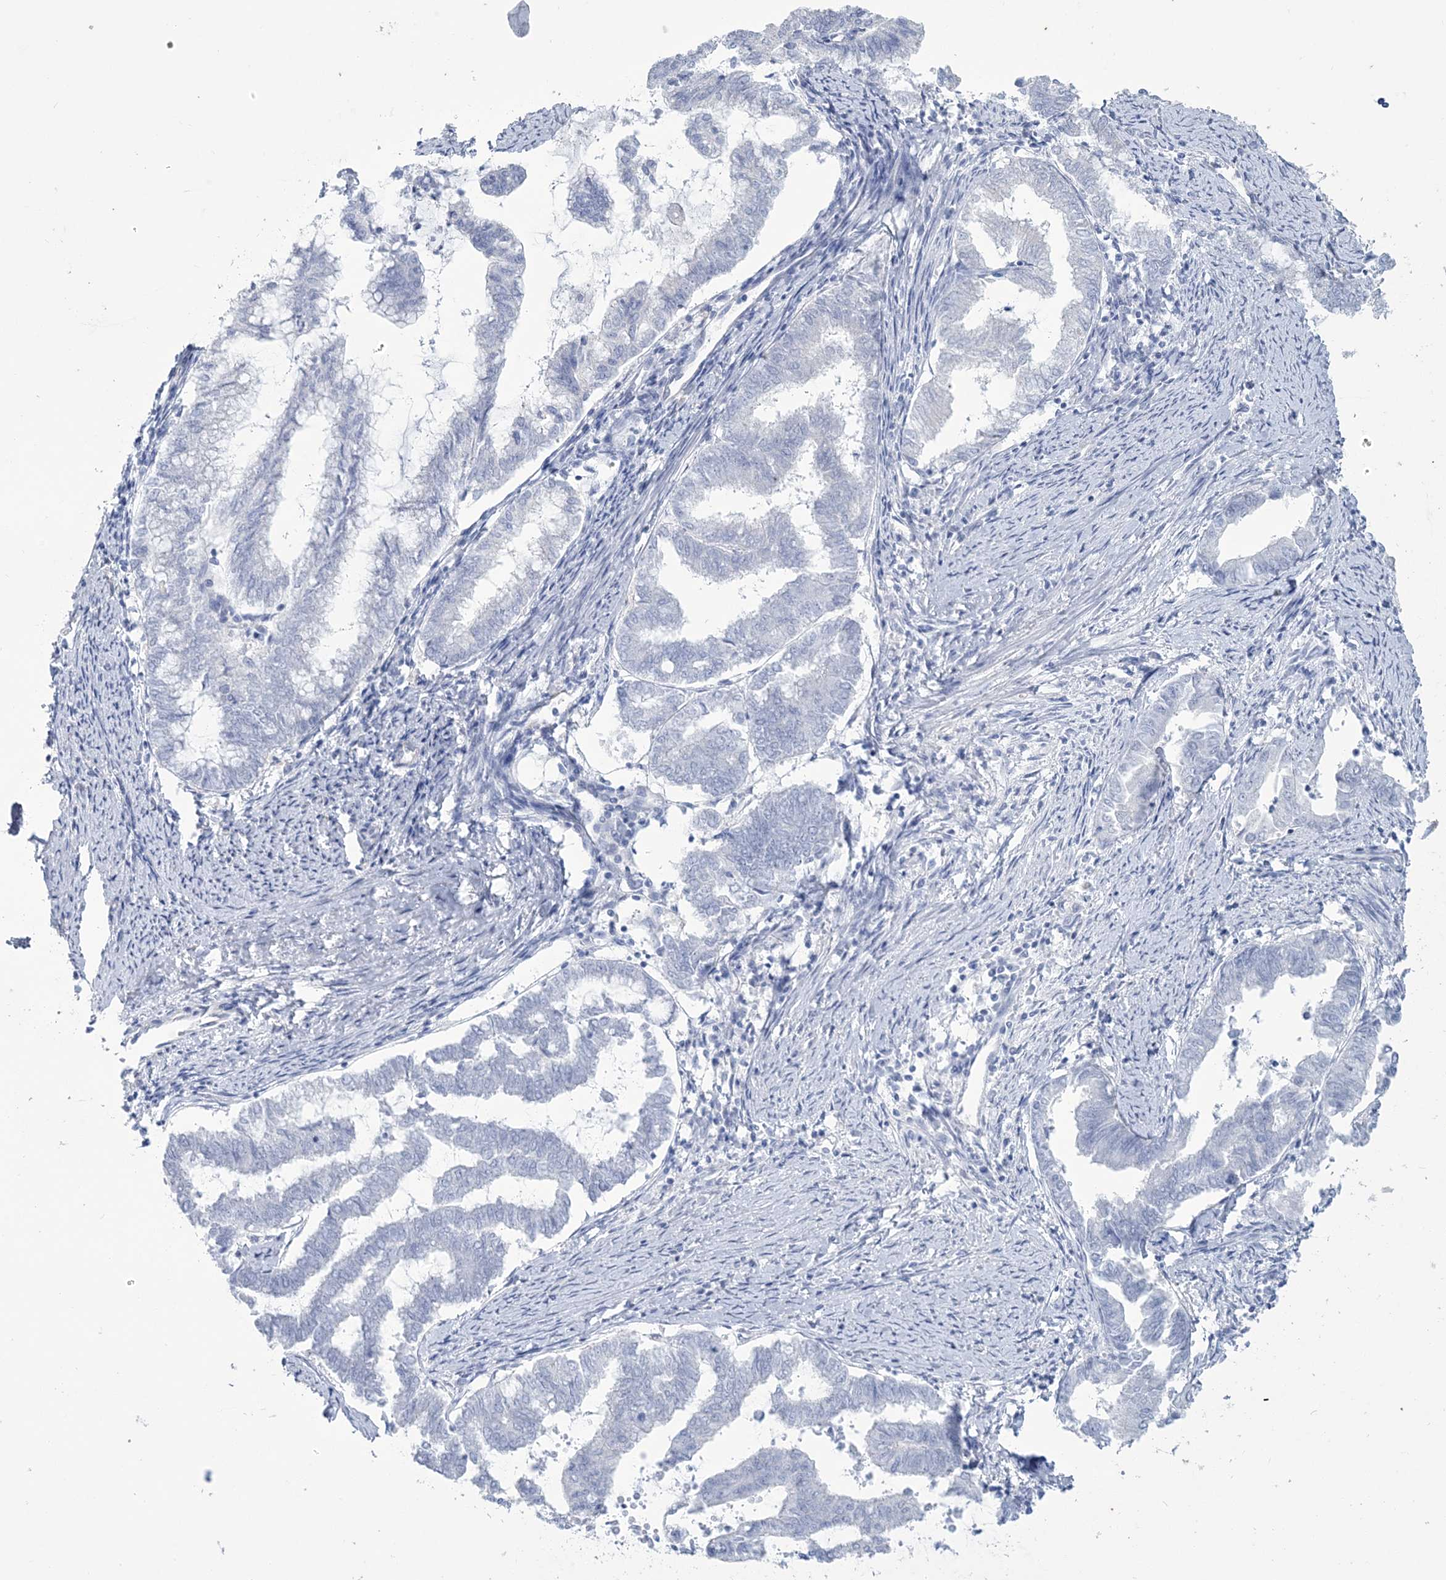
{"staining": {"intensity": "negative", "quantity": "none", "location": "none"}, "tissue": "endometrial cancer", "cell_type": "Tumor cells", "image_type": "cancer", "snomed": [{"axis": "morphology", "description": "Adenocarcinoma, NOS"}, {"axis": "topography", "description": "Endometrium"}], "caption": "An image of endometrial adenocarcinoma stained for a protein displays no brown staining in tumor cells. (DAB (3,3'-diaminobenzidine) immunohistochemistry, high magnification).", "gene": "RAB11FIP5", "patient": {"sex": "female", "age": 79}}